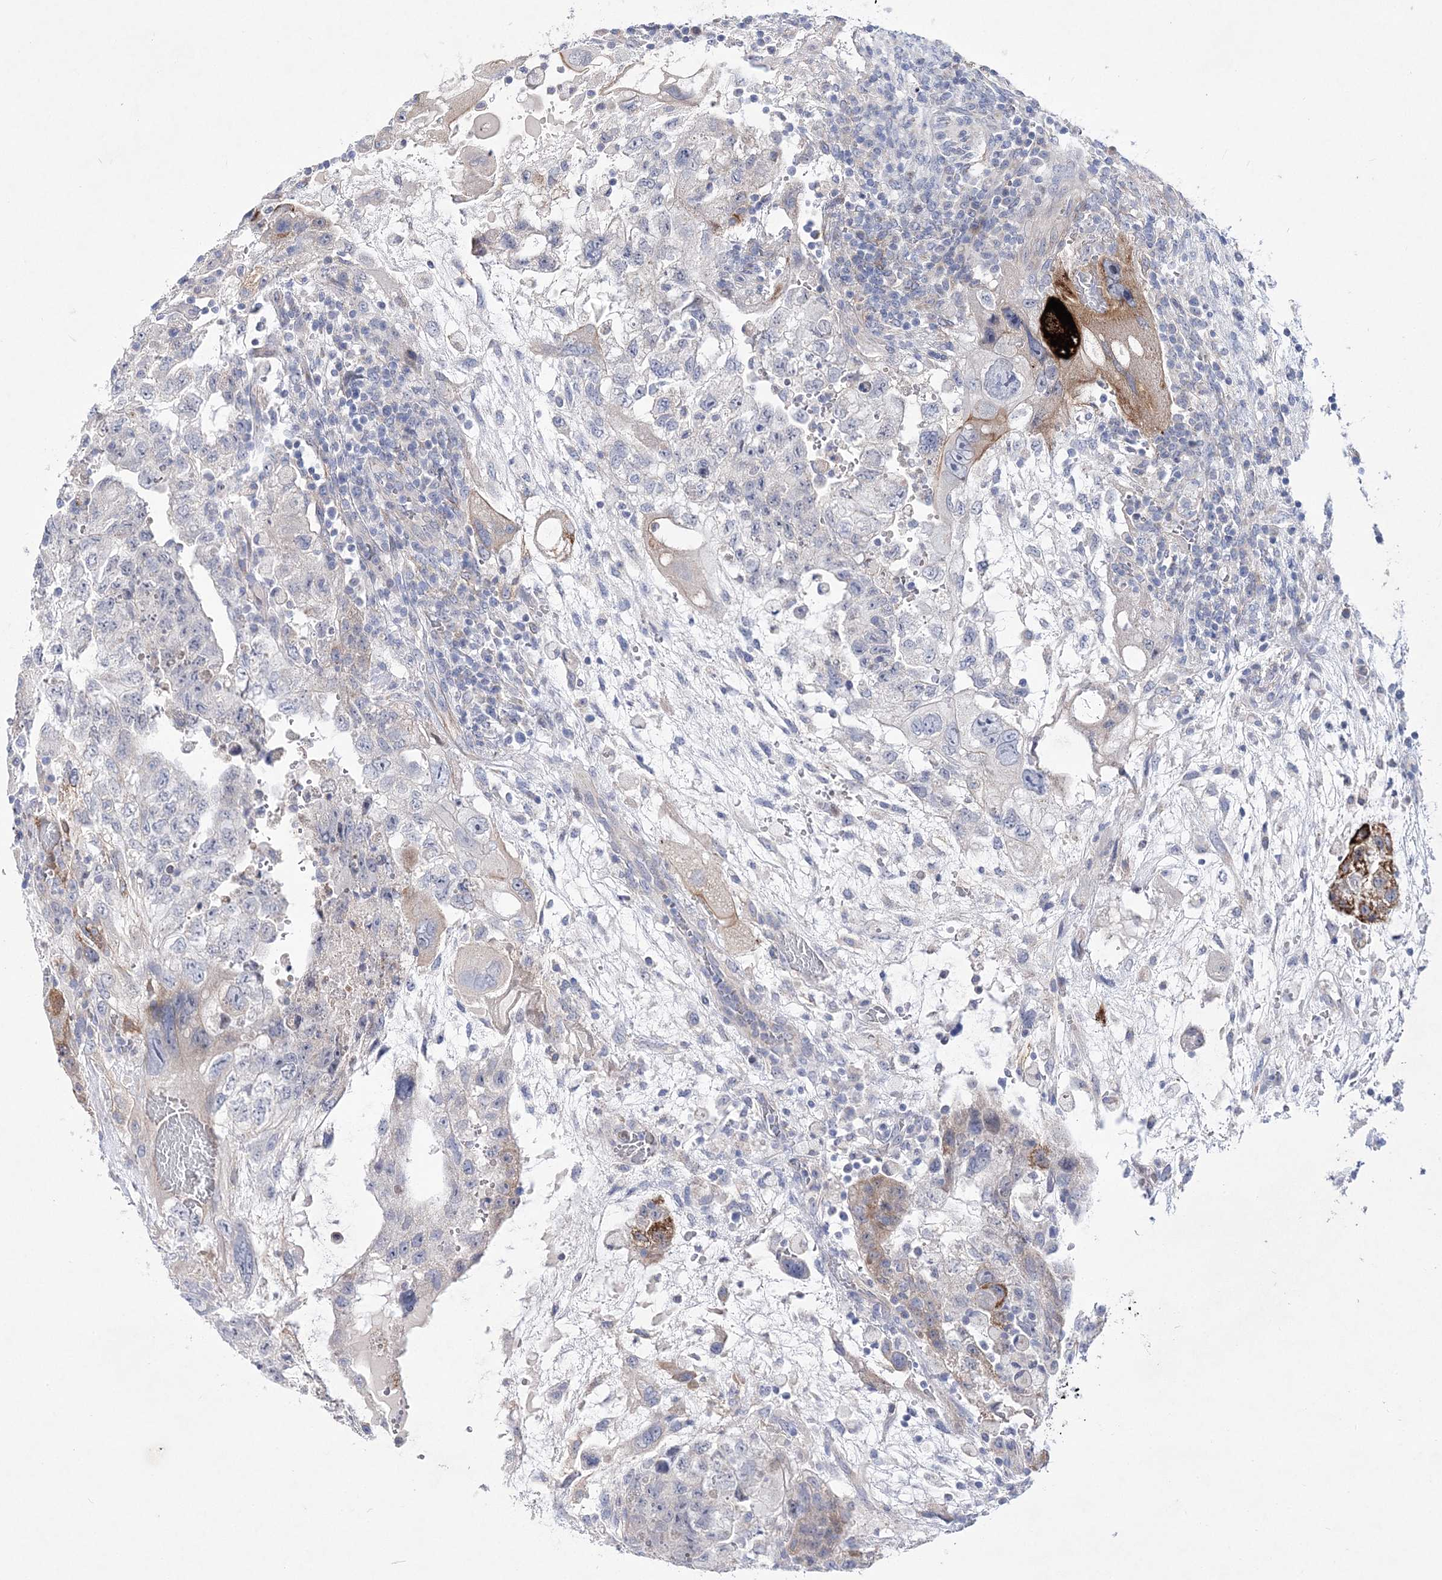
{"staining": {"intensity": "moderate", "quantity": "<25%", "location": "cytoplasmic/membranous"}, "tissue": "testis cancer", "cell_type": "Tumor cells", "image_type": "cancer", "snomed": [{"axis": "morphology", "description": "Carcinoma, Embryonal, NOS"}, {"axis": "topography", "description": "Testis"}], "caption": "An image showing moderate cytoplasmic/membranous expression in approximately <25% of tumor cells in testis cancer, as visualized by brown immunohistochemical staining.", "gene": "ANO1", "patient": {"sex": "male", "age": 36}}